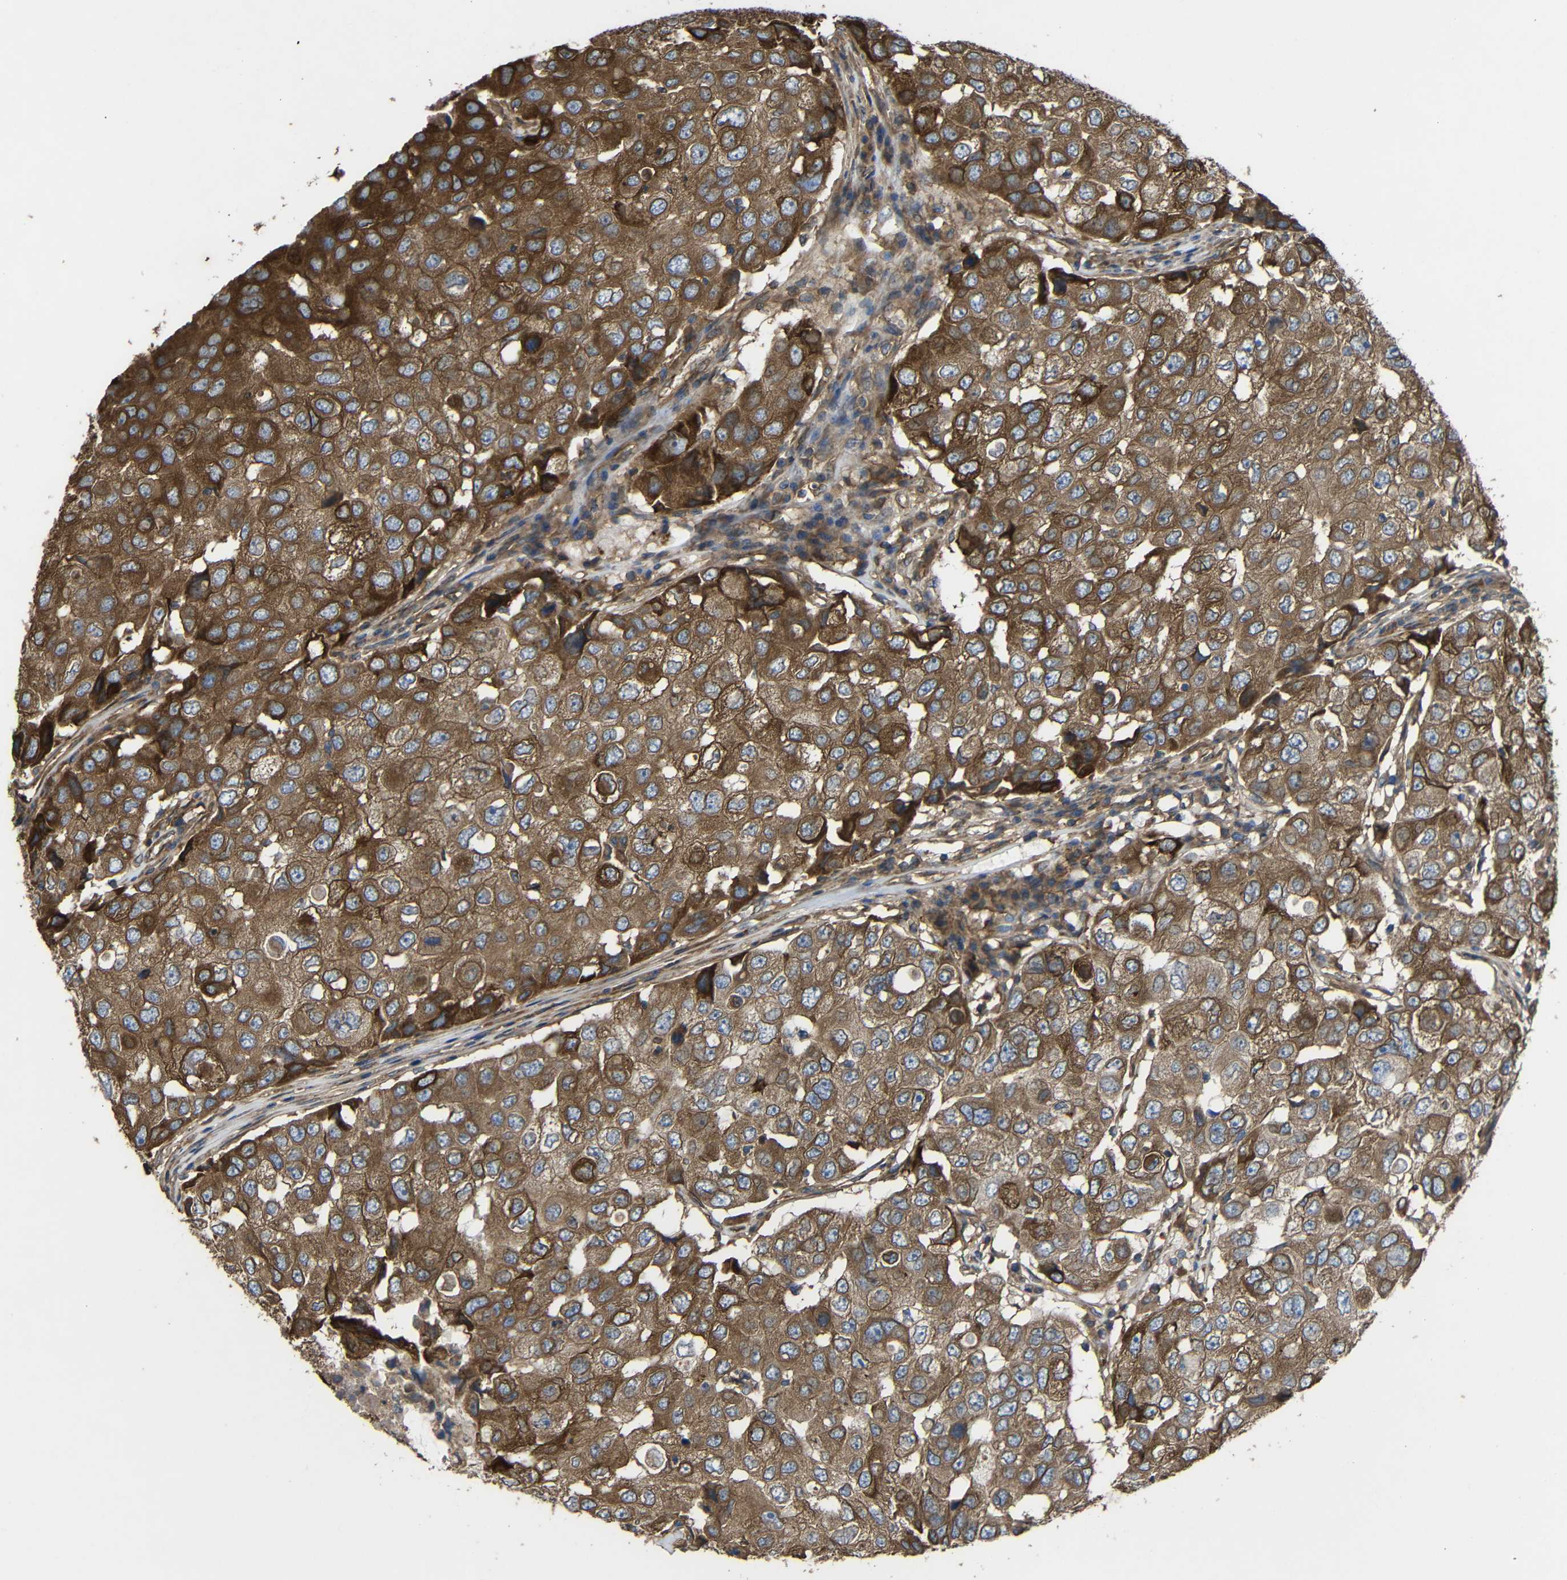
{"staining": {"intensity": "moderate", "quantity": ">75%", "location": "cytoplasmic/membranous"}, "tissue": "breast cancer", "cell_type": "Tumor cells", "image_type": "cancer", "snomed": [{"axis": "morphology", "description": "Duct carcinoma"}, {"axis": "topography", "description": "Breast"}], "caption": "Immunohistochemistry photomicrograph of breast cancer (intraductal carcinoma) stained for a protein (brown), which shows medium levels of moderate cytoplasmic/membranous positivity in about >75% of tumor cells.", "gene": "TREM2", "patient": {"sex": "female", "age": 27}}